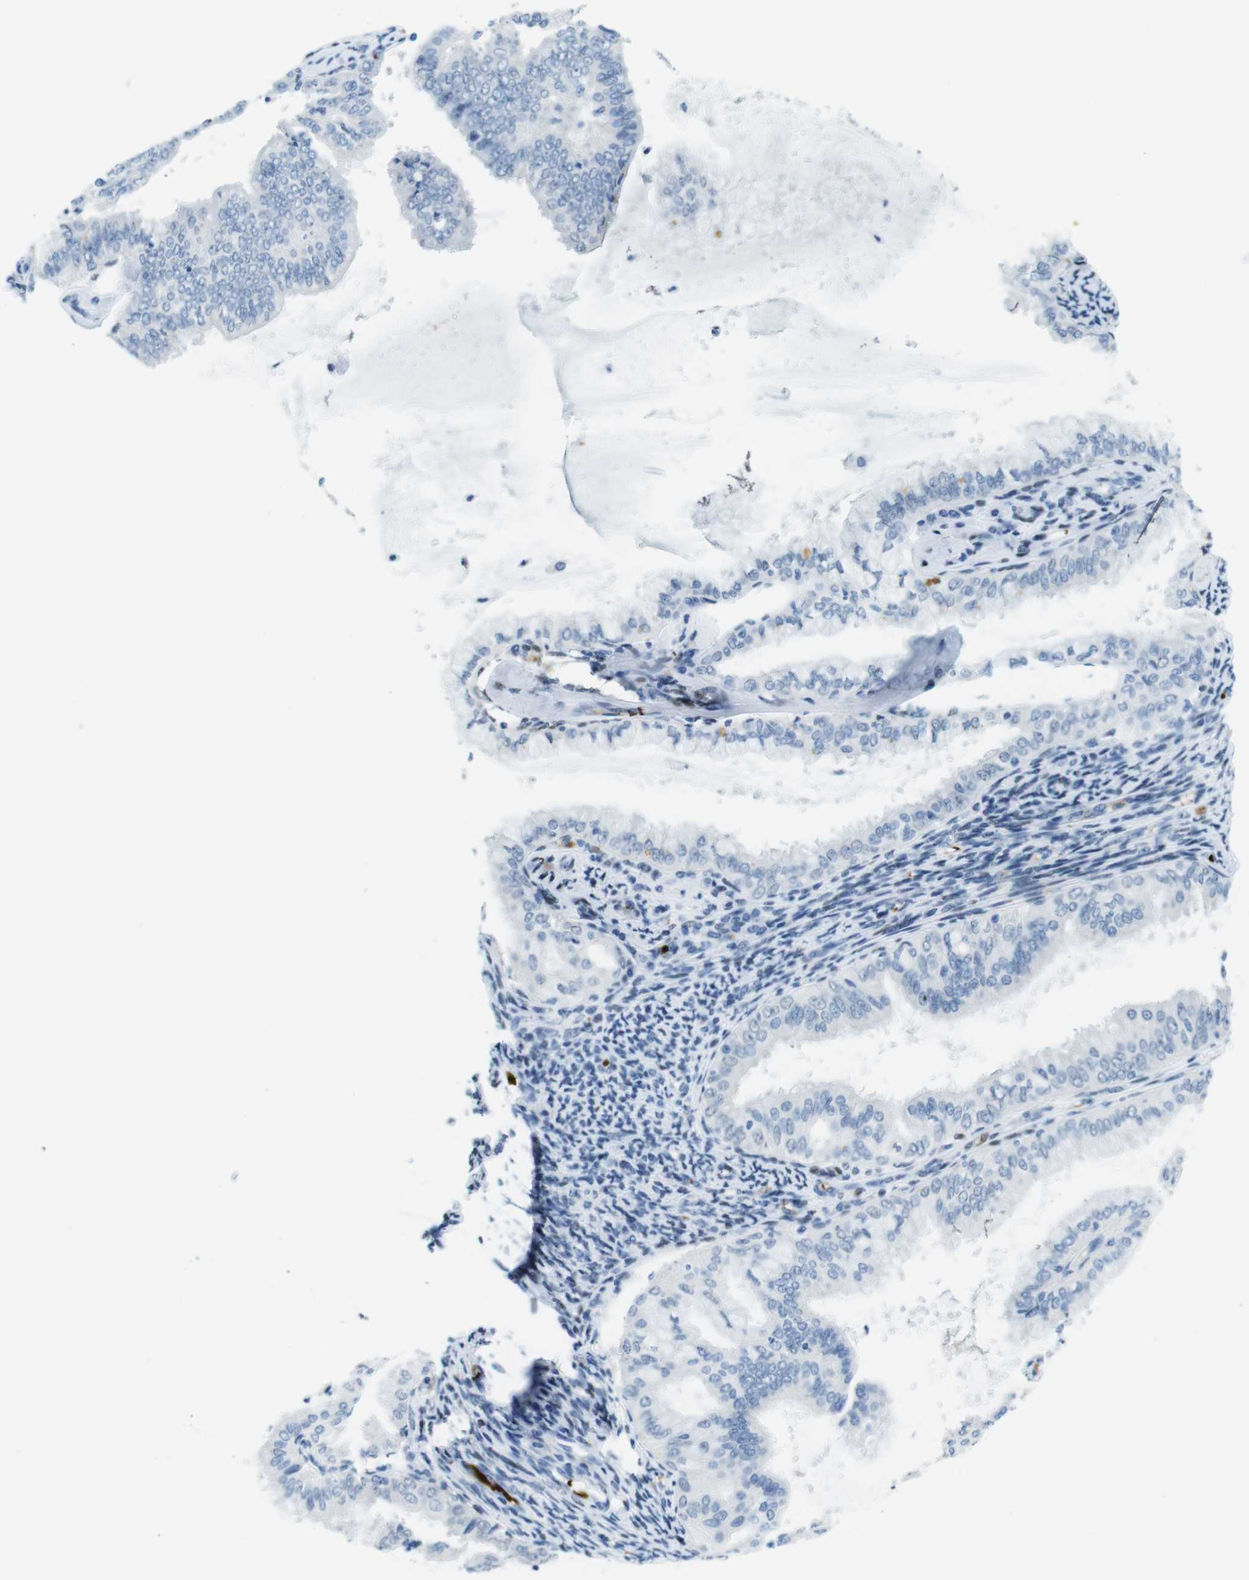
{"staining": {"intensity": "negative", "quantity": "none", "location": "none"}, "tissue": "endometrial cancer", "cell_type": "Tumor cells", "image_type": "cancer", "snomed": [{"axis": "morphology", "description": "Adenocarcinoma, NOS"}, {"axis": "topography", "description": "Endometrium"}], "caption": "Image shows no protein staining in tumor cells of endometrial cancer (adenocarcinoma) tissue.", "gene": "TFAP2C", "patient": {"sex": "female", "age": 63}}